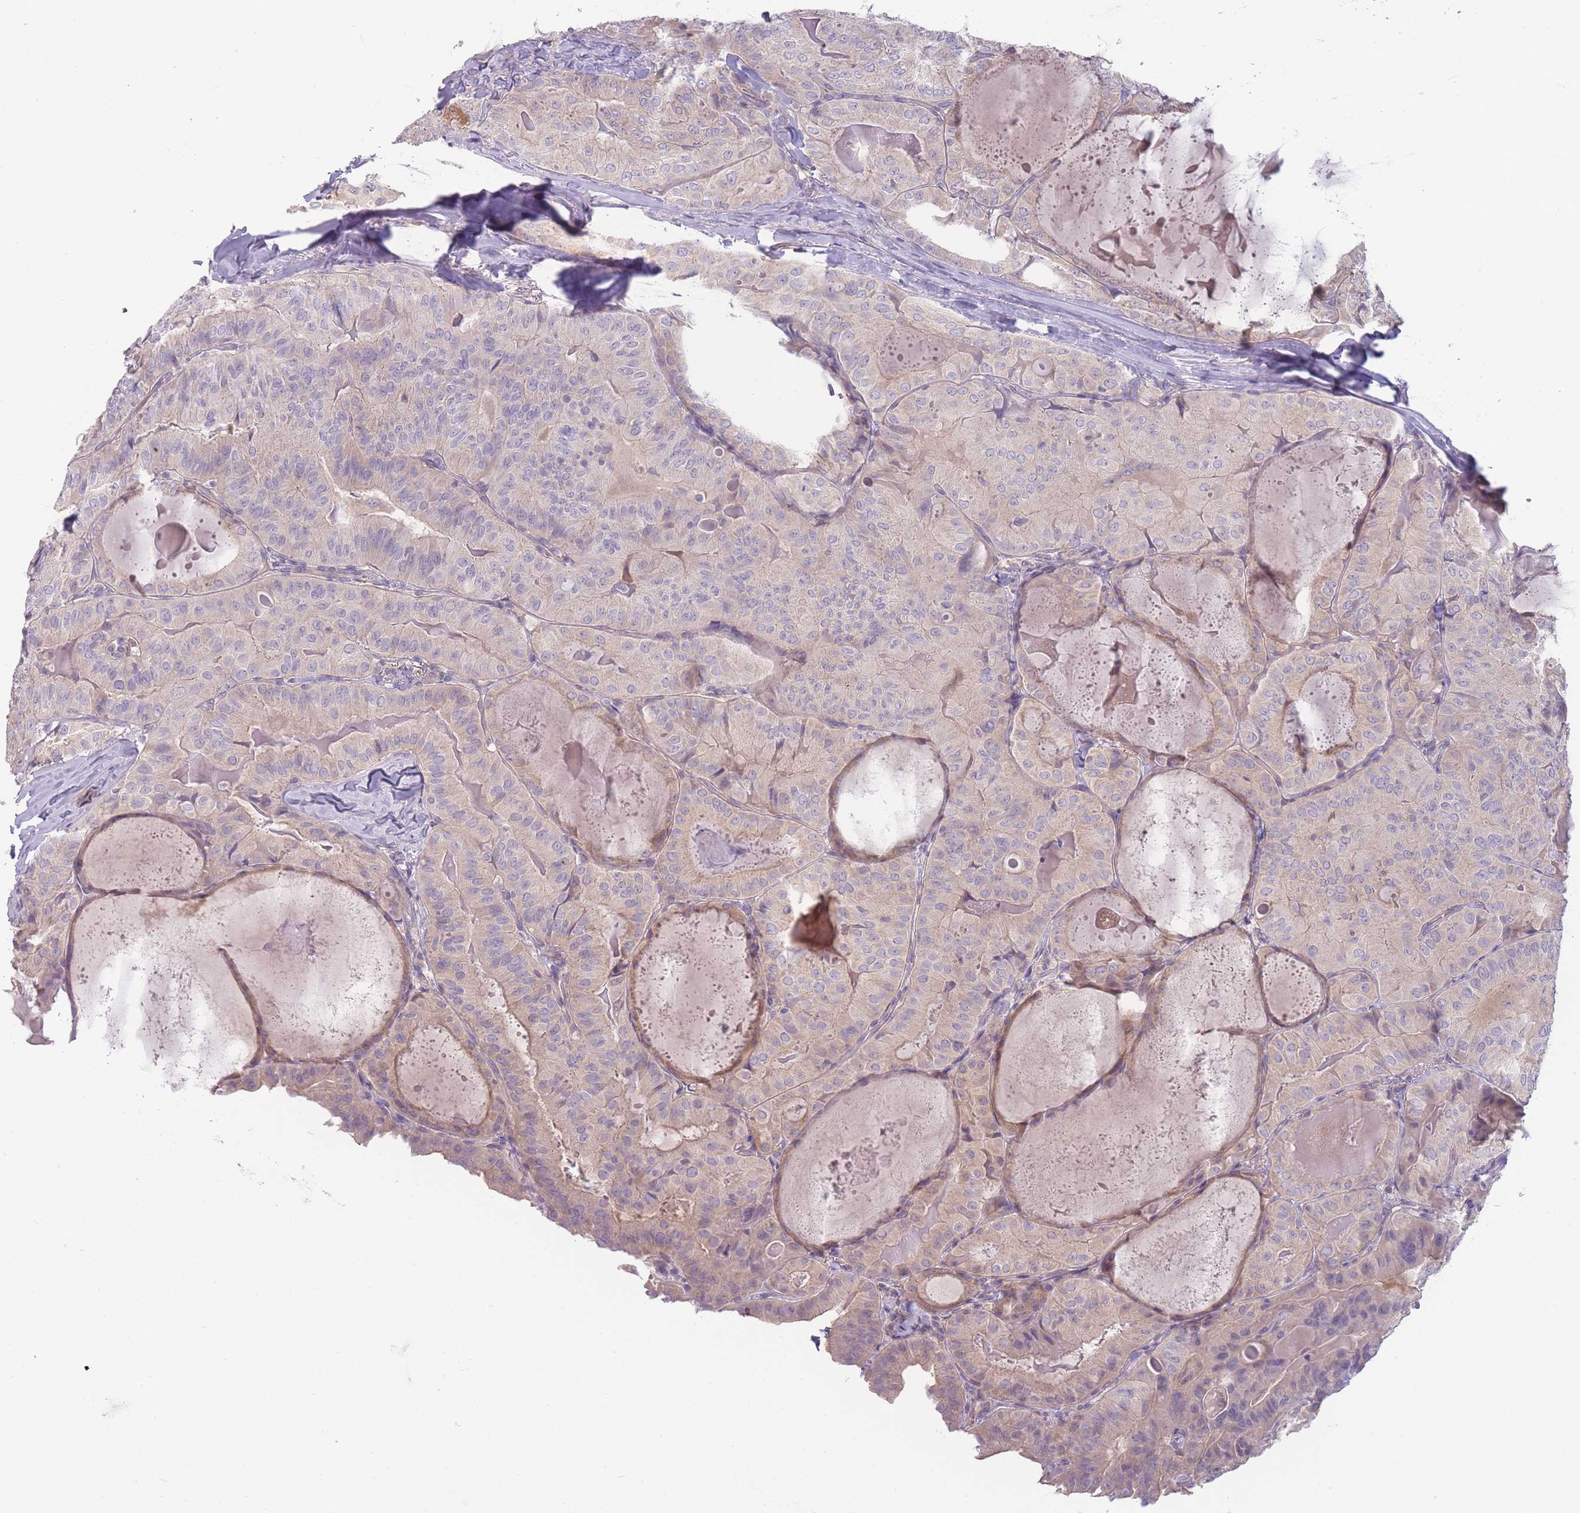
{"staining": {"intensity": "weak", "quantity": "<25%", "location": "cytoplasmic/membranous"}, "tissue": "thyroid cancer", "cell_type": "Tumor cells", "image_type": "cancer", "snomed": [{"axis": "morphology", "description": "Papillary adenocarcinoma, NOS"}, {"axis": "topography", "description": "Thyroid gland"}], "caption": "Thyroid cancer (papillary adenocarcinoma) was stained to show a protein in brown. There is no significant positivity in tumor cells.", "gene": "SPHKAP", "patient": {"sex": "female", "age": 68}}